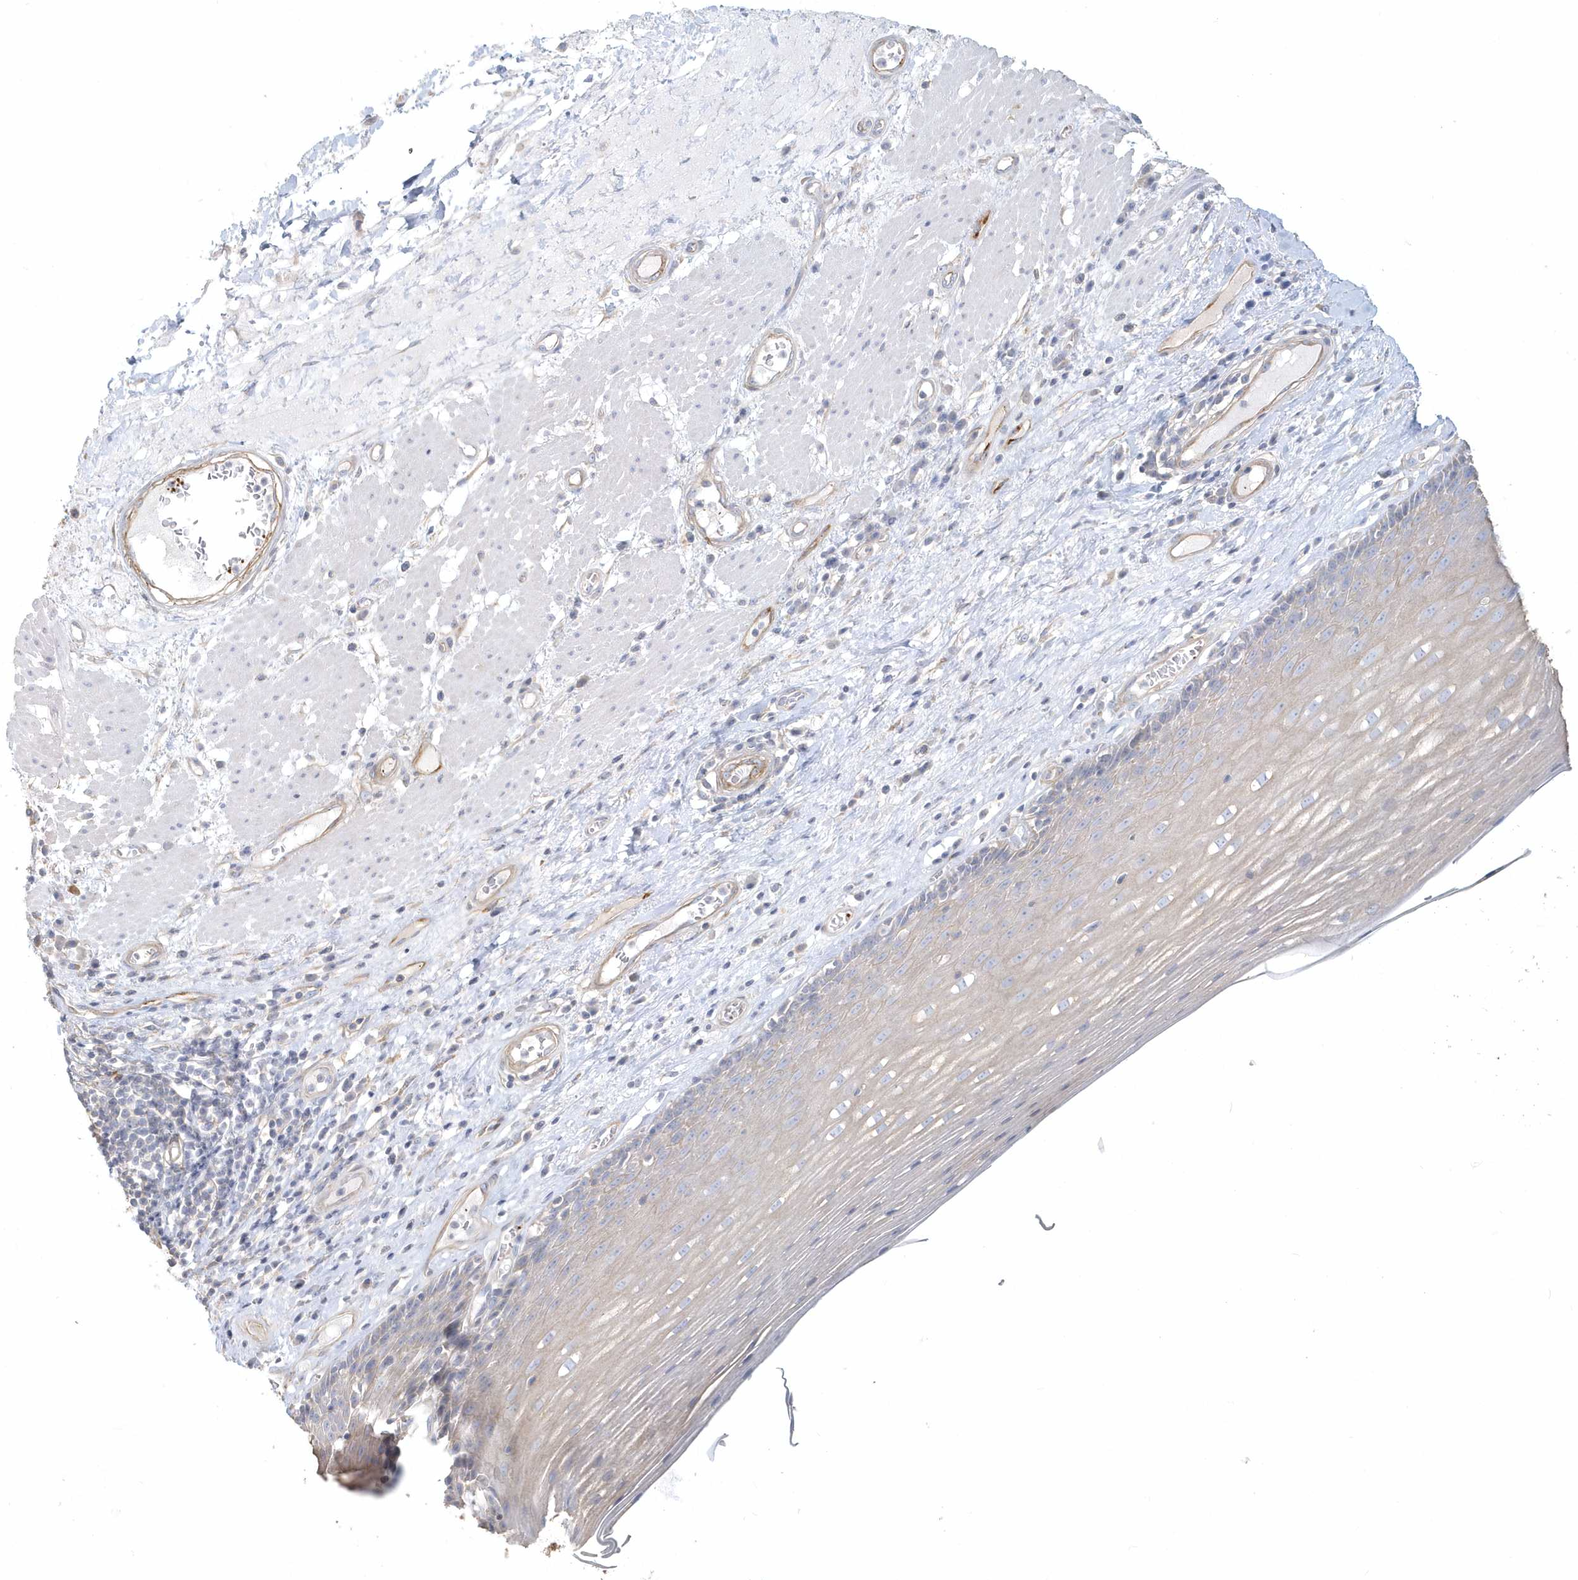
{"staining": {"intensity": "weak", "quantity": "<25%", "location": "cytoplasmic/membranous"}, "tissue": "esophagus", "cell_type": "Squamous epithelial cells", "image_type": "normal", "snomed": [{"axis": "morphology", "description": "Normal tissue, NOS"}, {"axis": "topography", "description": "Esophagus"}], "caption": "Immunohistochemical staining of unremarkable esophagus displays no significant staining in squamous epithelial cells.", "gene": "MMRN1", "patient": {"sex": "male", "age": 62}}